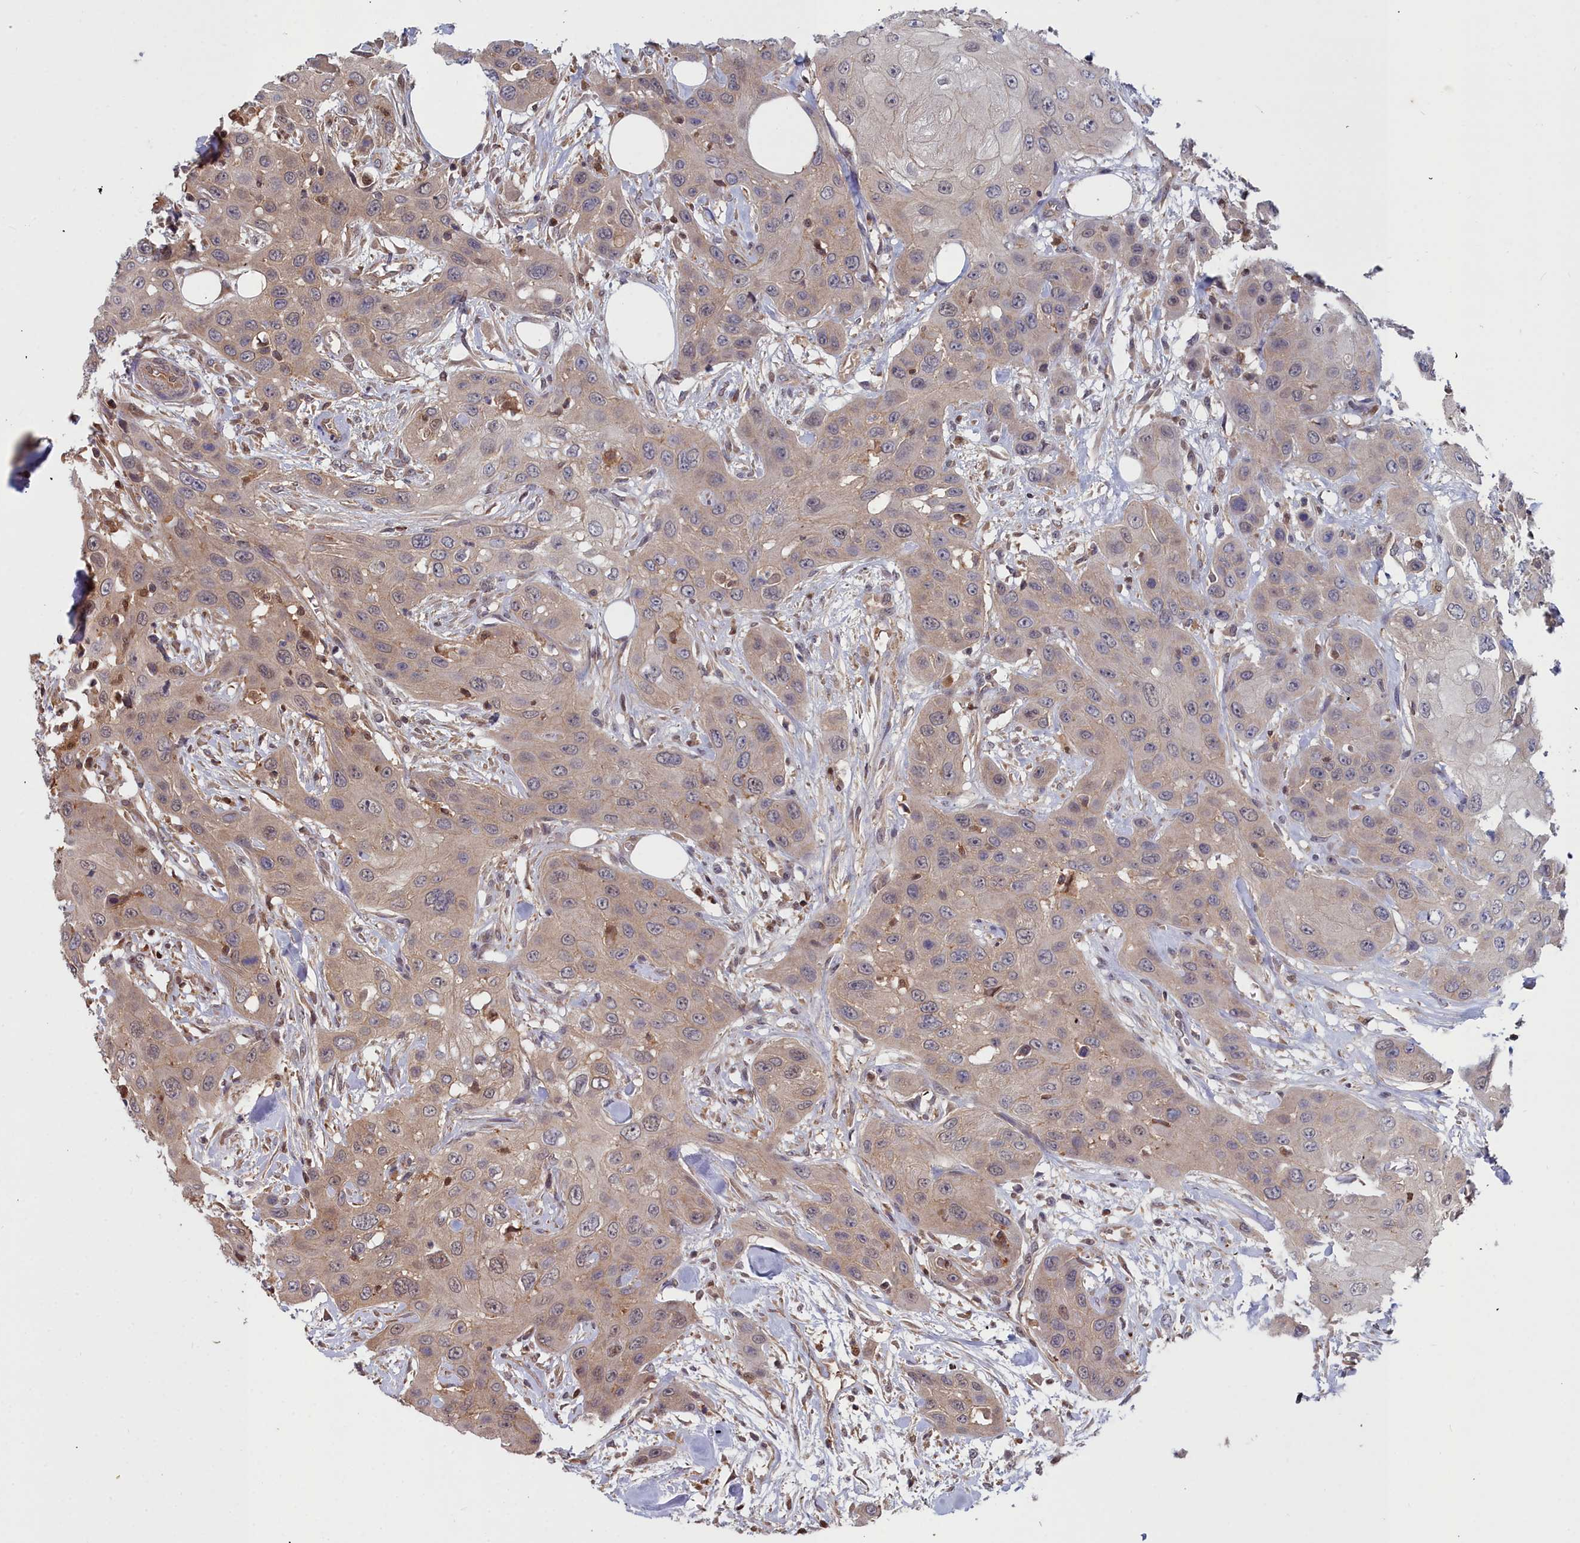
{"staining": {"intensity": "weak", "quantity": "25%-75%", "location": "cytoplasmic/membranous,nuclear"}, "tissue": "head and neck cancer", "cell_type": "Tumor cells", "image_type": "cancer", "snomed": [{"axis": "morphology", "description": "Squamous cell carcinoma, NOS"}, {"axis": "topography", "description": "Head-Neck"}], "caption": "High-magnification brightfield microscopy of head and neck cancer stained with DAB (brown) and counterstained with hematoxylin (blue). tumor cells exhibit weak cytoplasmic/membranous and nuclear staining is appreciated in approximately25%-75% of cells.", "gene": "GFRA2", "patient": {"sex": "male", "age": 81}}